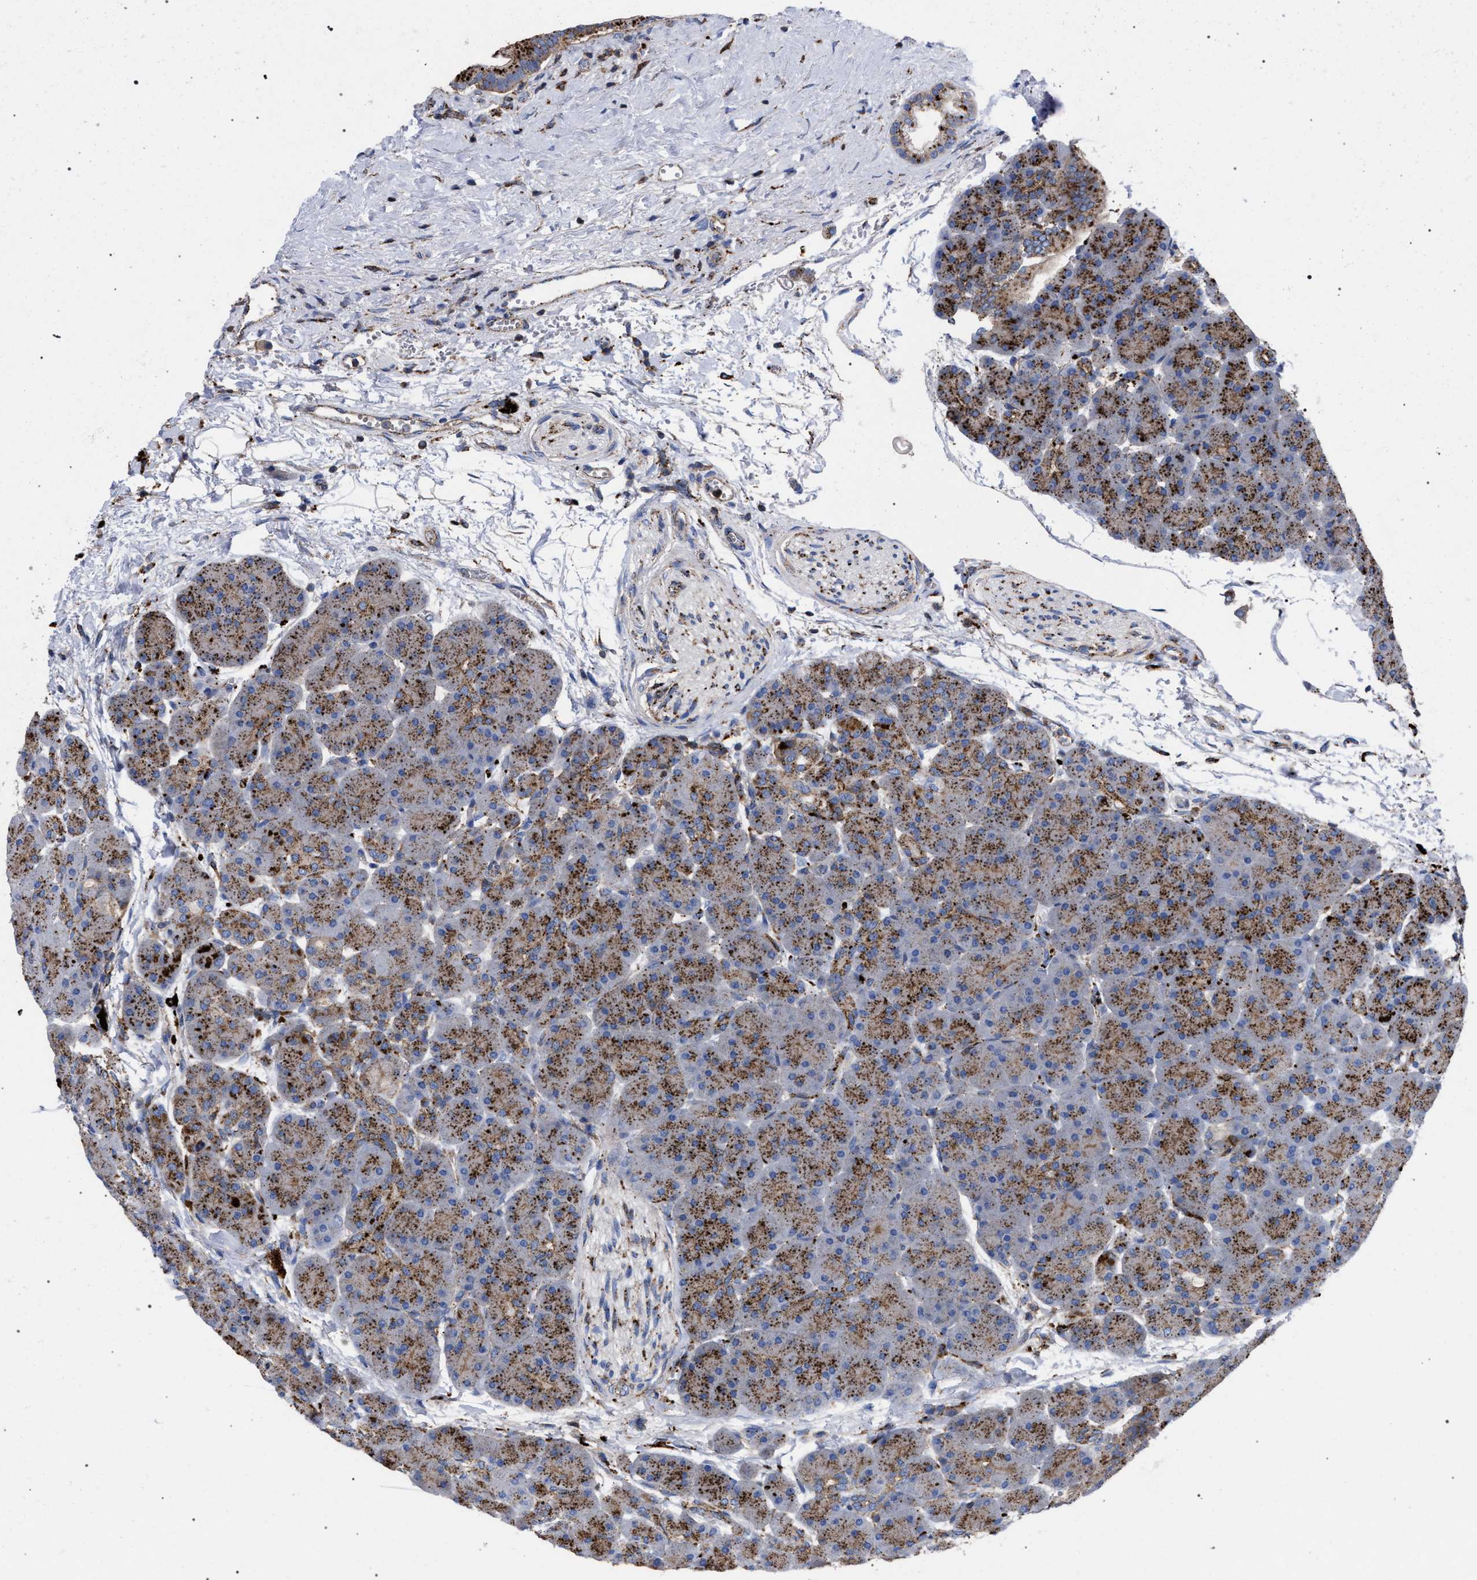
{"staining": {"intensity": "strong", "quantity": ">75%", "location": "cytoplasmic/membranous"}, "tissue": "pancreas", "cell_type": "Exocrine glandular cells", "image_type": "normal", "snomed": [{"axis": "morphology", "description": "Normal tissue, NOS"}, {"axis": "topography", "description": "Pancreas"}], "caption": "Immunohistochemical staining of benign pancreas displays high levels of strong cytoplasmic/membranous staining in approximately >75% of exocrine glandular cells. (DAB = brown stain, brightfield microscopy at high magnification).", "gene": "PPT1", "patient": {"sex": "male", "age": 66}}